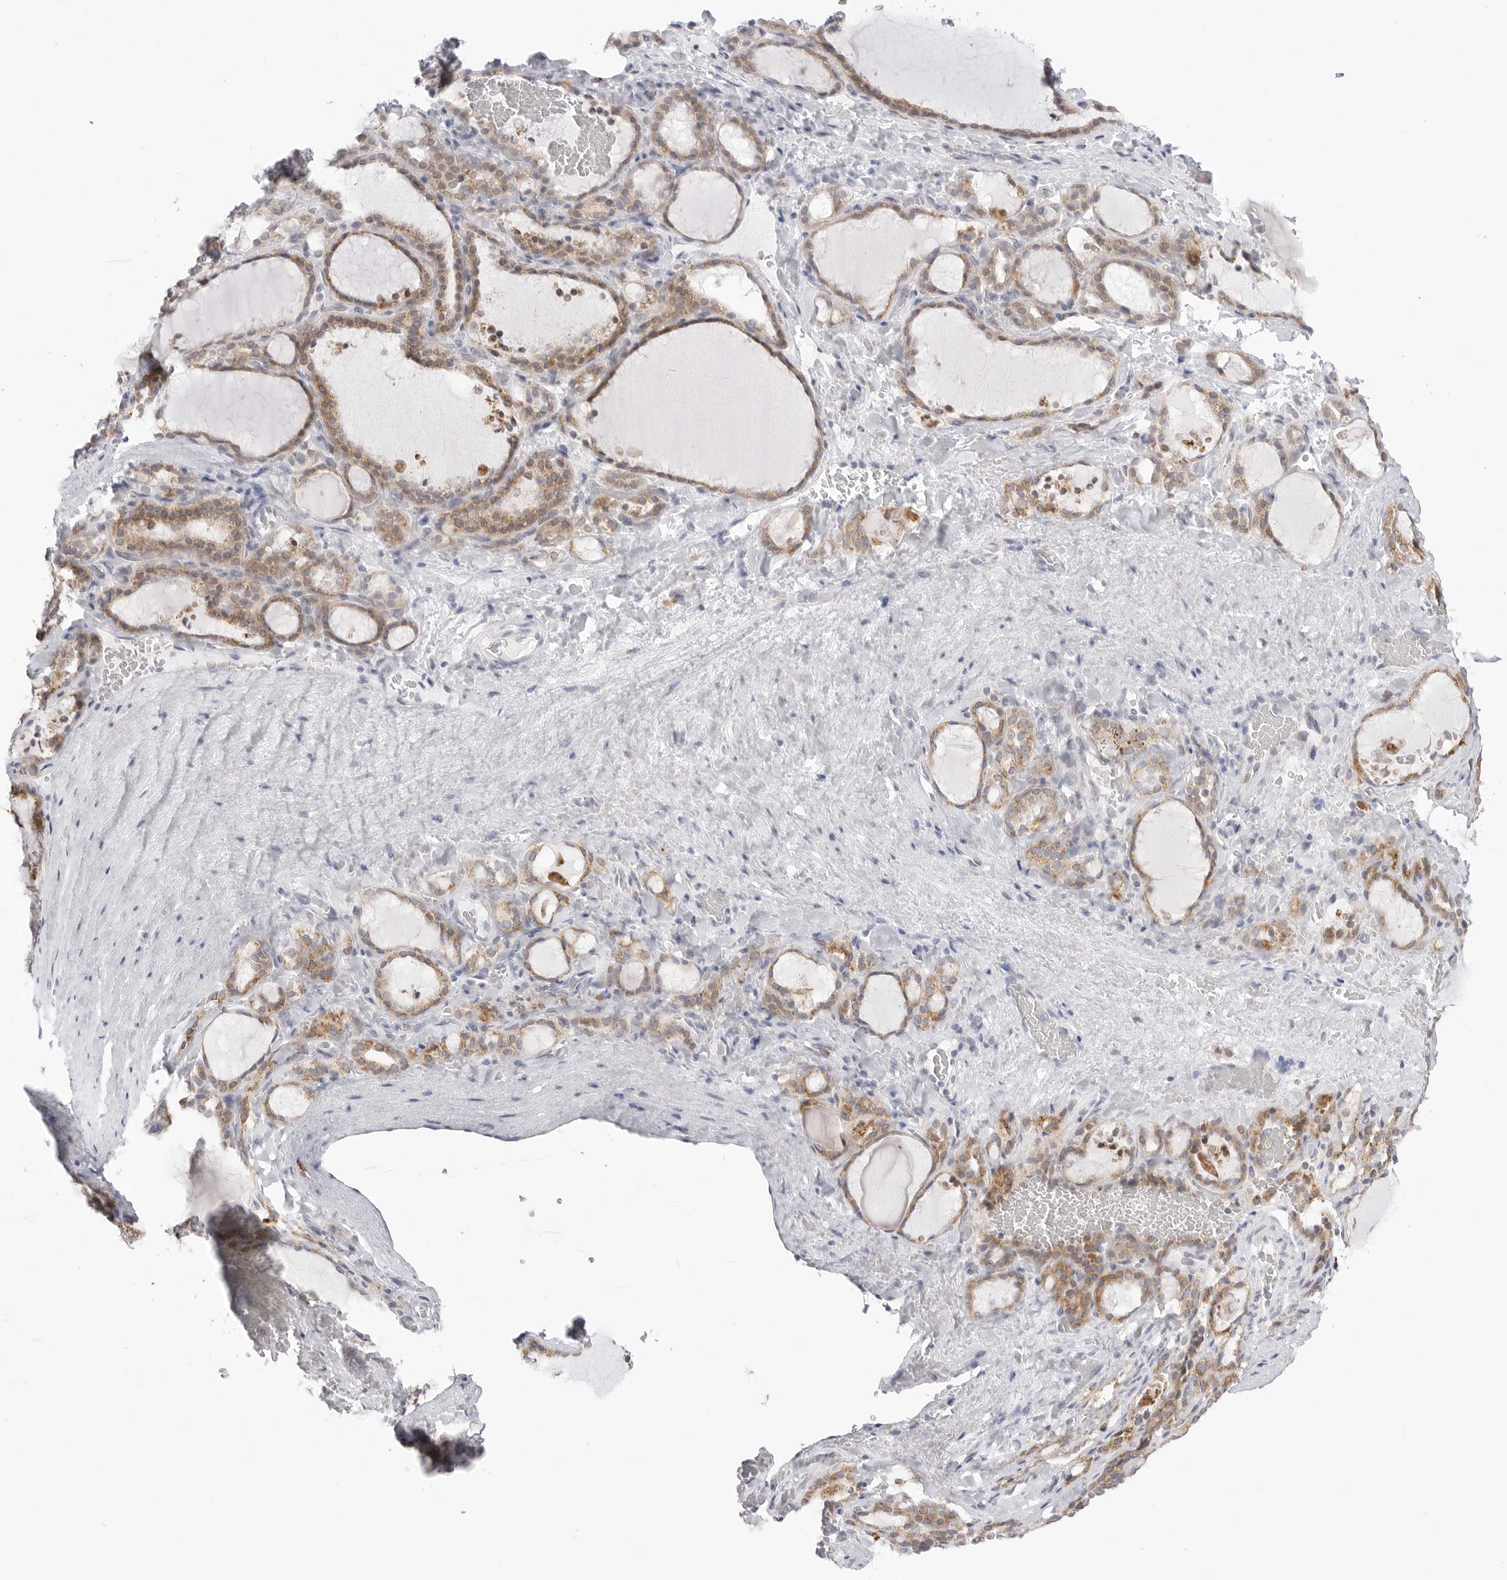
{"staining": {"intensity": "moderate", "quantity": ">75%", "location": "cytoplasmic/membranous"}, "tissue": "thyroid gland", "cell_type": "Glandular cells", "image_type": "normal", "snomed": [{"axis": "morphology", "description": "Normal tissue, NOS"}, {"axis": "topography", "description": "Thyroid gland"}], "caption": "Moderate cytoplasmic/membranous positivity for a protein is appreciated in approximately >75% of glandular cells of benign thyroid gland using immunohistochemistry.", "gene": "RPN1", "patient": {"sex": "female", "age": 22}}